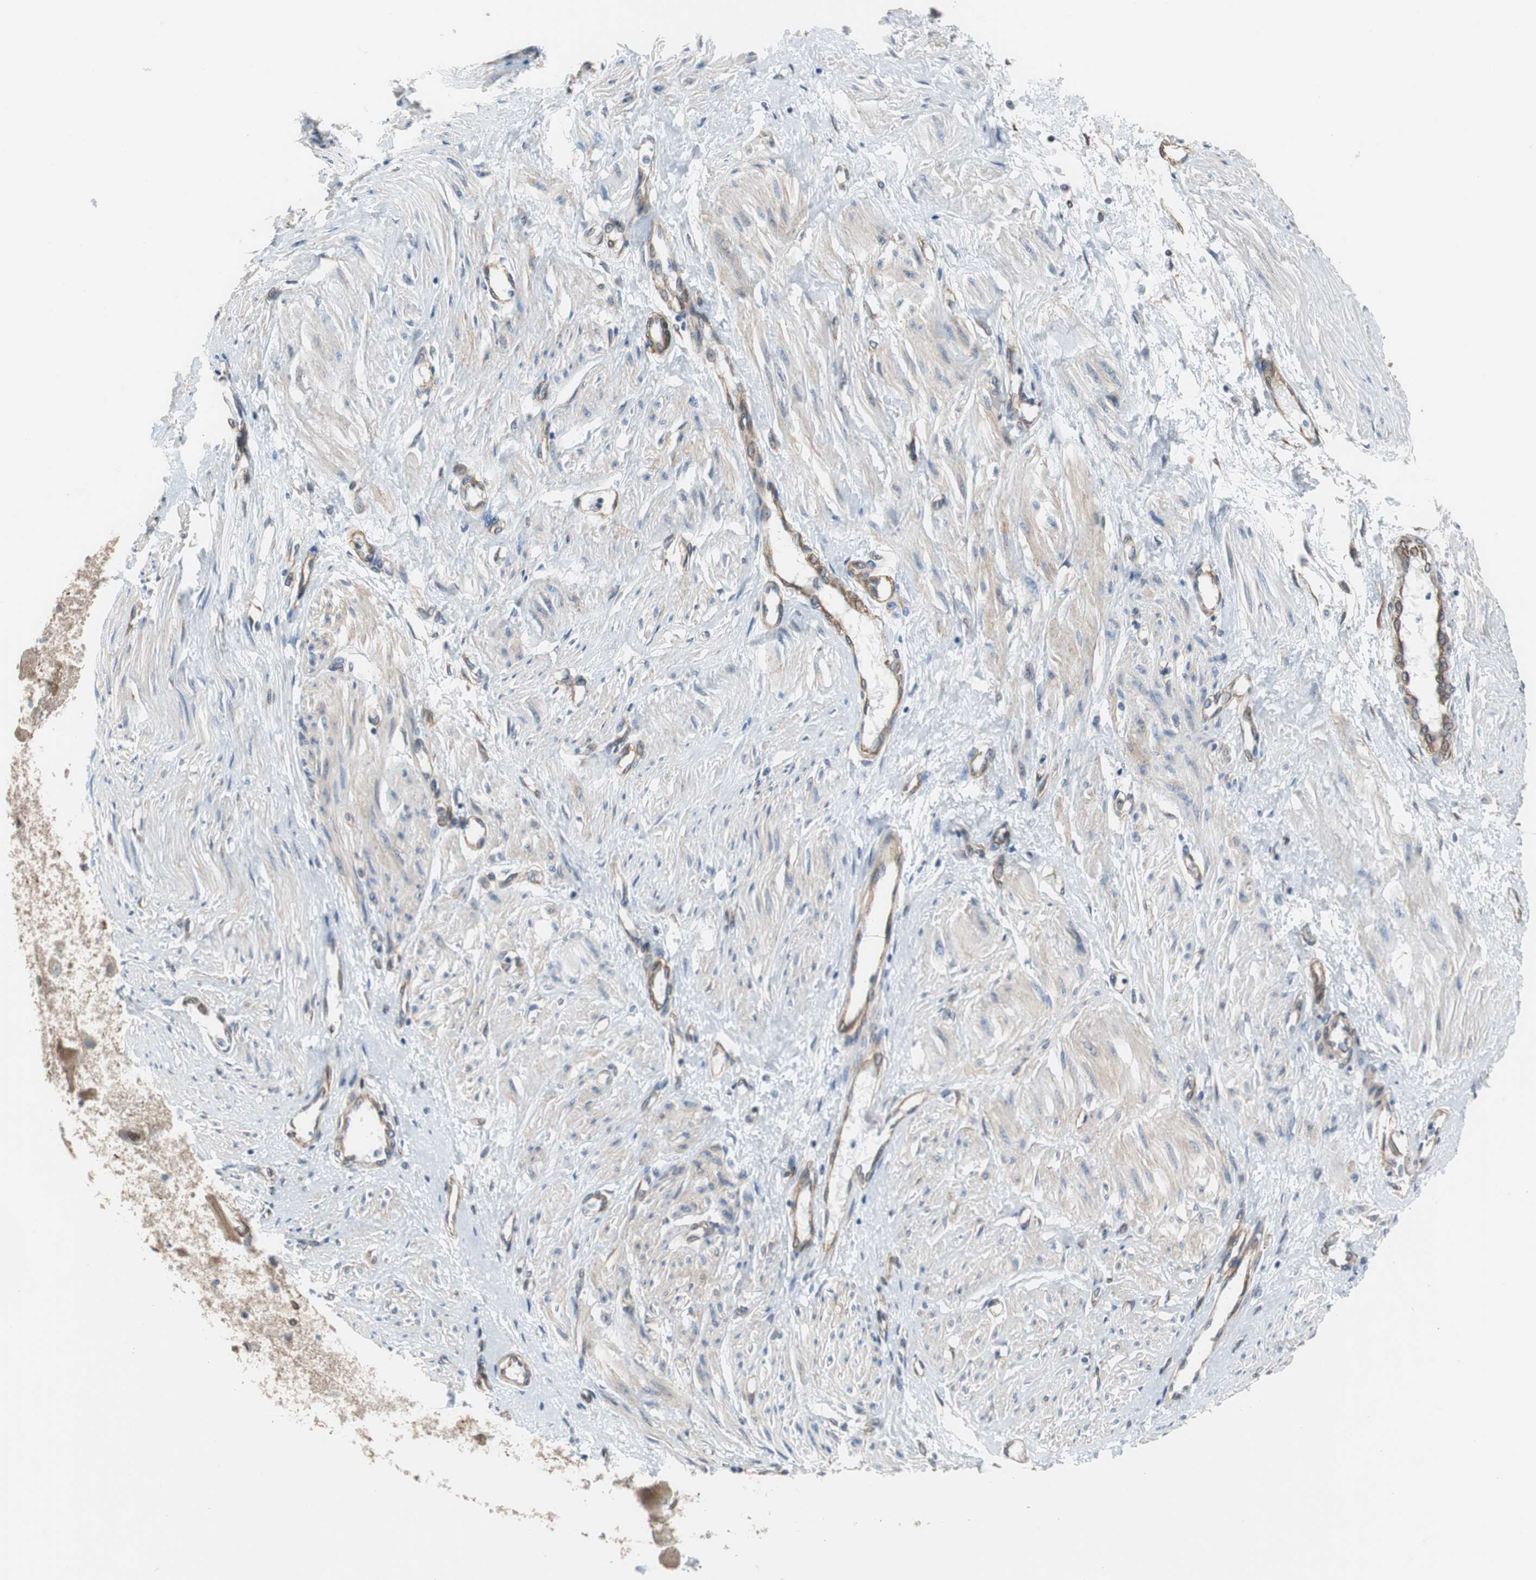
{"staining": {"intensity": "weak", "quantity": "25%-75%", "location": "cytoplasmic/membranous"}, "tissue": "smooth muscle", "cell_type": "Smooth muscle cells", "image_type": "normal", "snomed": [{"axis": "morphology", "description": "Normal tissue, NOS"}, {"axis": "topography", "description": "Smooth muscle"}, {"axis": "topography", "description": "Uterus"}], "caption": "Weak cytoplasmic/membranous staining for a protein is present in about 25%-75% of smooth muscle cells of normal smooth muscle using IHC.", "gene": "KIF3B", "patient": {"sex": "female", "age": 39}}